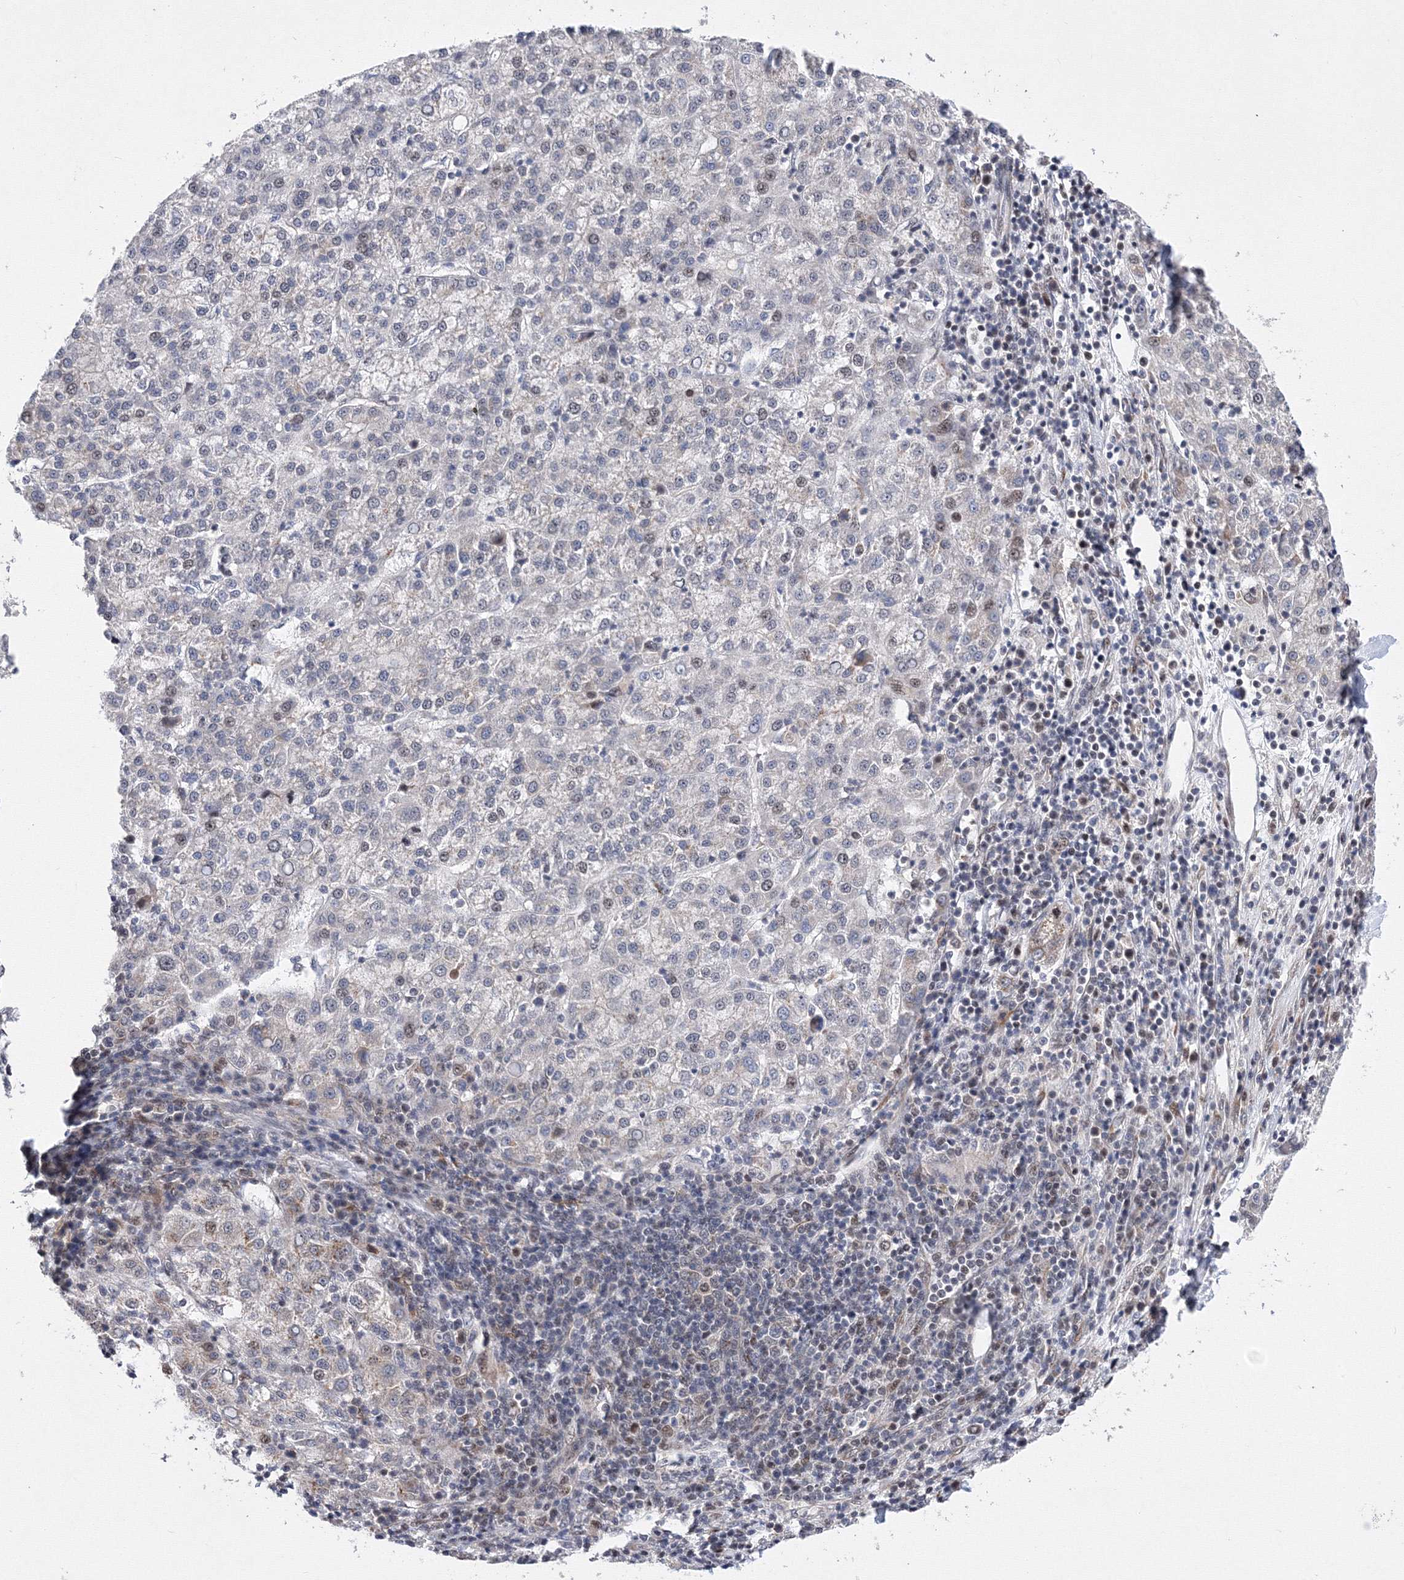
{"staining": {"intensity": "weak", "quantity": "<25%", "location": "nuclear"}, "tissue": "liver cancer", "cell_type": "Tumor cells", "image_type": "cancer", "snomed": [{"axis": "morphology", "description": "Carcinoma, Hepatocellular, NOS"}, {"axis": "topography", "description": "Liver"}], "caption": "Tumor cells are negative for protein expression in human liver cancer (hepatocellular carcinoma).", "gene": "GPN1", "patient": {"sex": "female", "age": 58}}